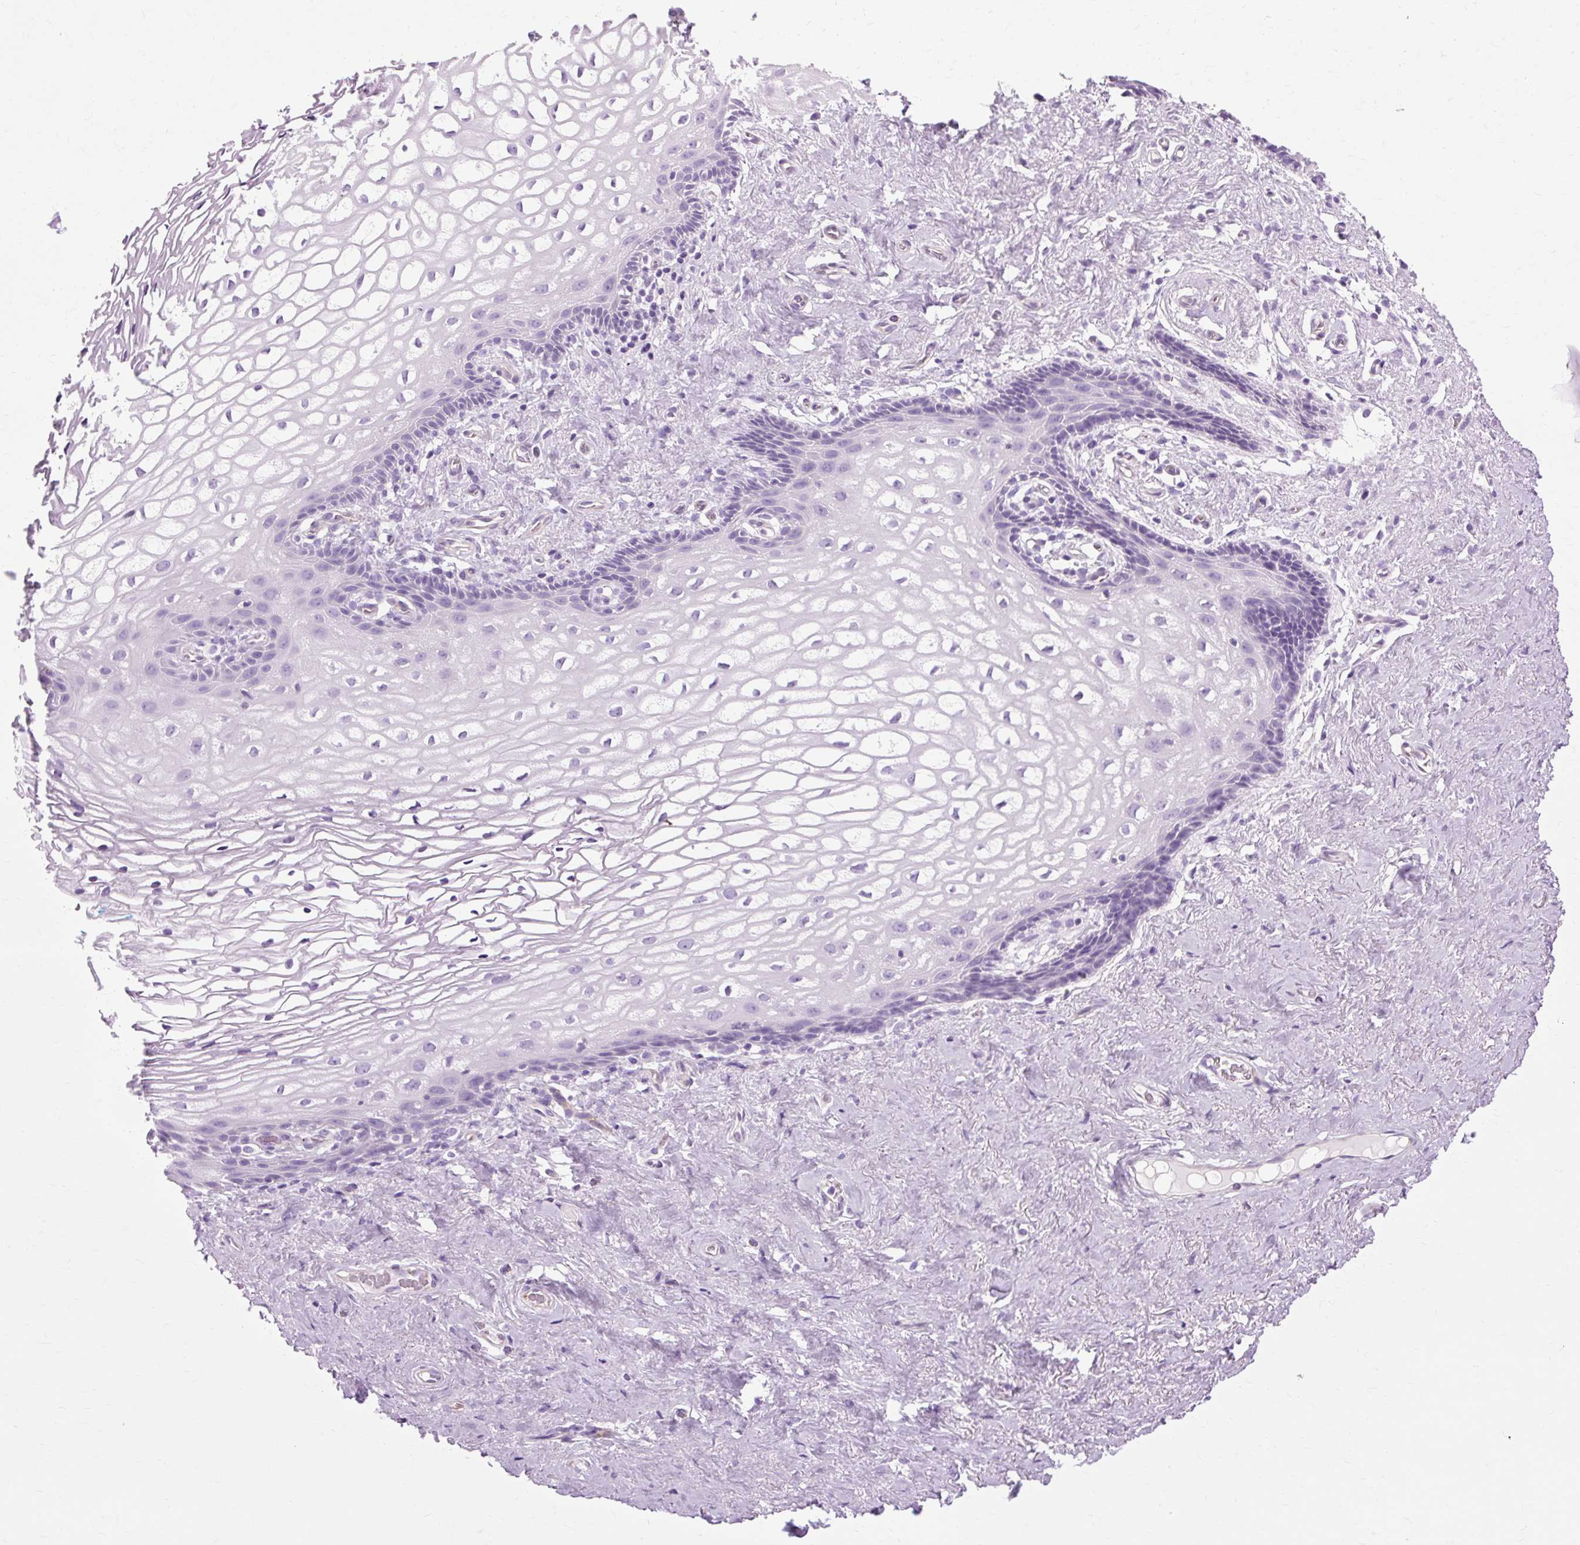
{"staining": {"intensity": "negative", "quantity": "none", "location": "none"}, "tissue": "vagina", "cell_type": "Squamous epithelial cells", "image_type": "normal", "snomed": [{"axis": "morphology", "description": "Normal tissue, NOS"}, {"axis": "morphology", "description": "Adenocarcinoma, NOS"}, {"axis": "topography", "description": "Rectum"}, {"axis": "topography", "description": "Vagina"}, {"axis": "topography", "description": "Peripheral nerve tissue"}], "caption": "Immunohistochemistry (IHC) of benign vagina exhibits no expression in squamous epithelial cells. The staining was performed using DAB to visualize the protein expression in brown, while the nuclei were stained in blue with hematoxylin (Magnification: 20x).", "gene": "OOEP", "patient": {"sex": "female", "age": 71}}